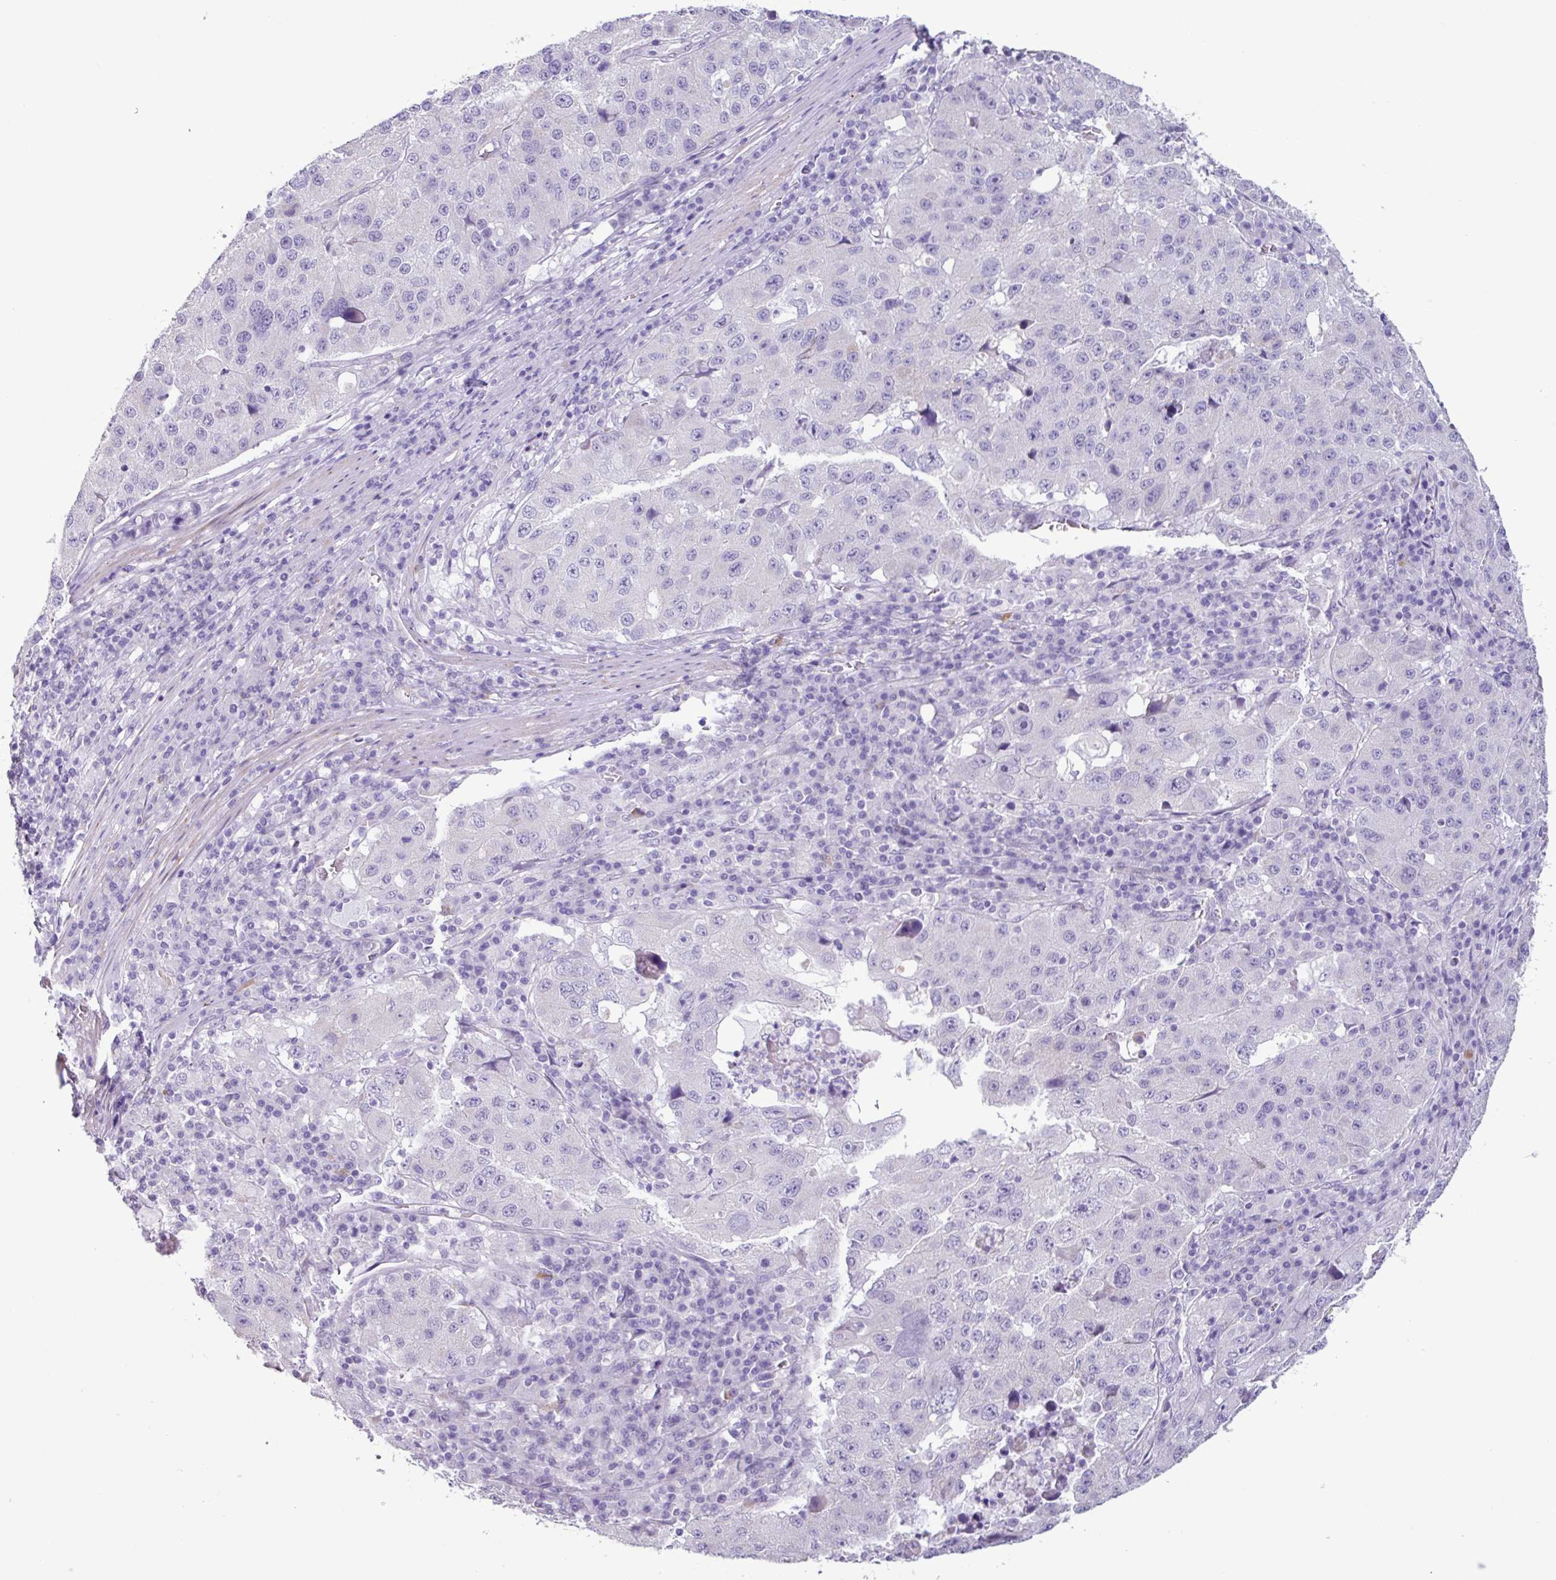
{"staining": {"intensity": "negative", "quantity": "none", "location": "none"}, "tissue": "stomach cancer", "cell_type": "Tumor cells", "image_type": "cancer", "snomed": [{"axis": "morphology", "description": "Adenocarcinoma, NOS"}, {"axis": "topography", "description": "Stomach"}], "caption": "Immunohistochemistry histopathology image of adenocarcinoma (stomach) stained for a protein (brown), which demonstrates no positivity in tumor cells. The staining was performed using DAB (3,3'-diaminobenzidine) to visualize the protein expression in brown, while the nuclei were stained in blue with hematoxylin (Magnification: 20x).", "gene": "OTX1", "patient": {"sex": "male", "age": 71}}